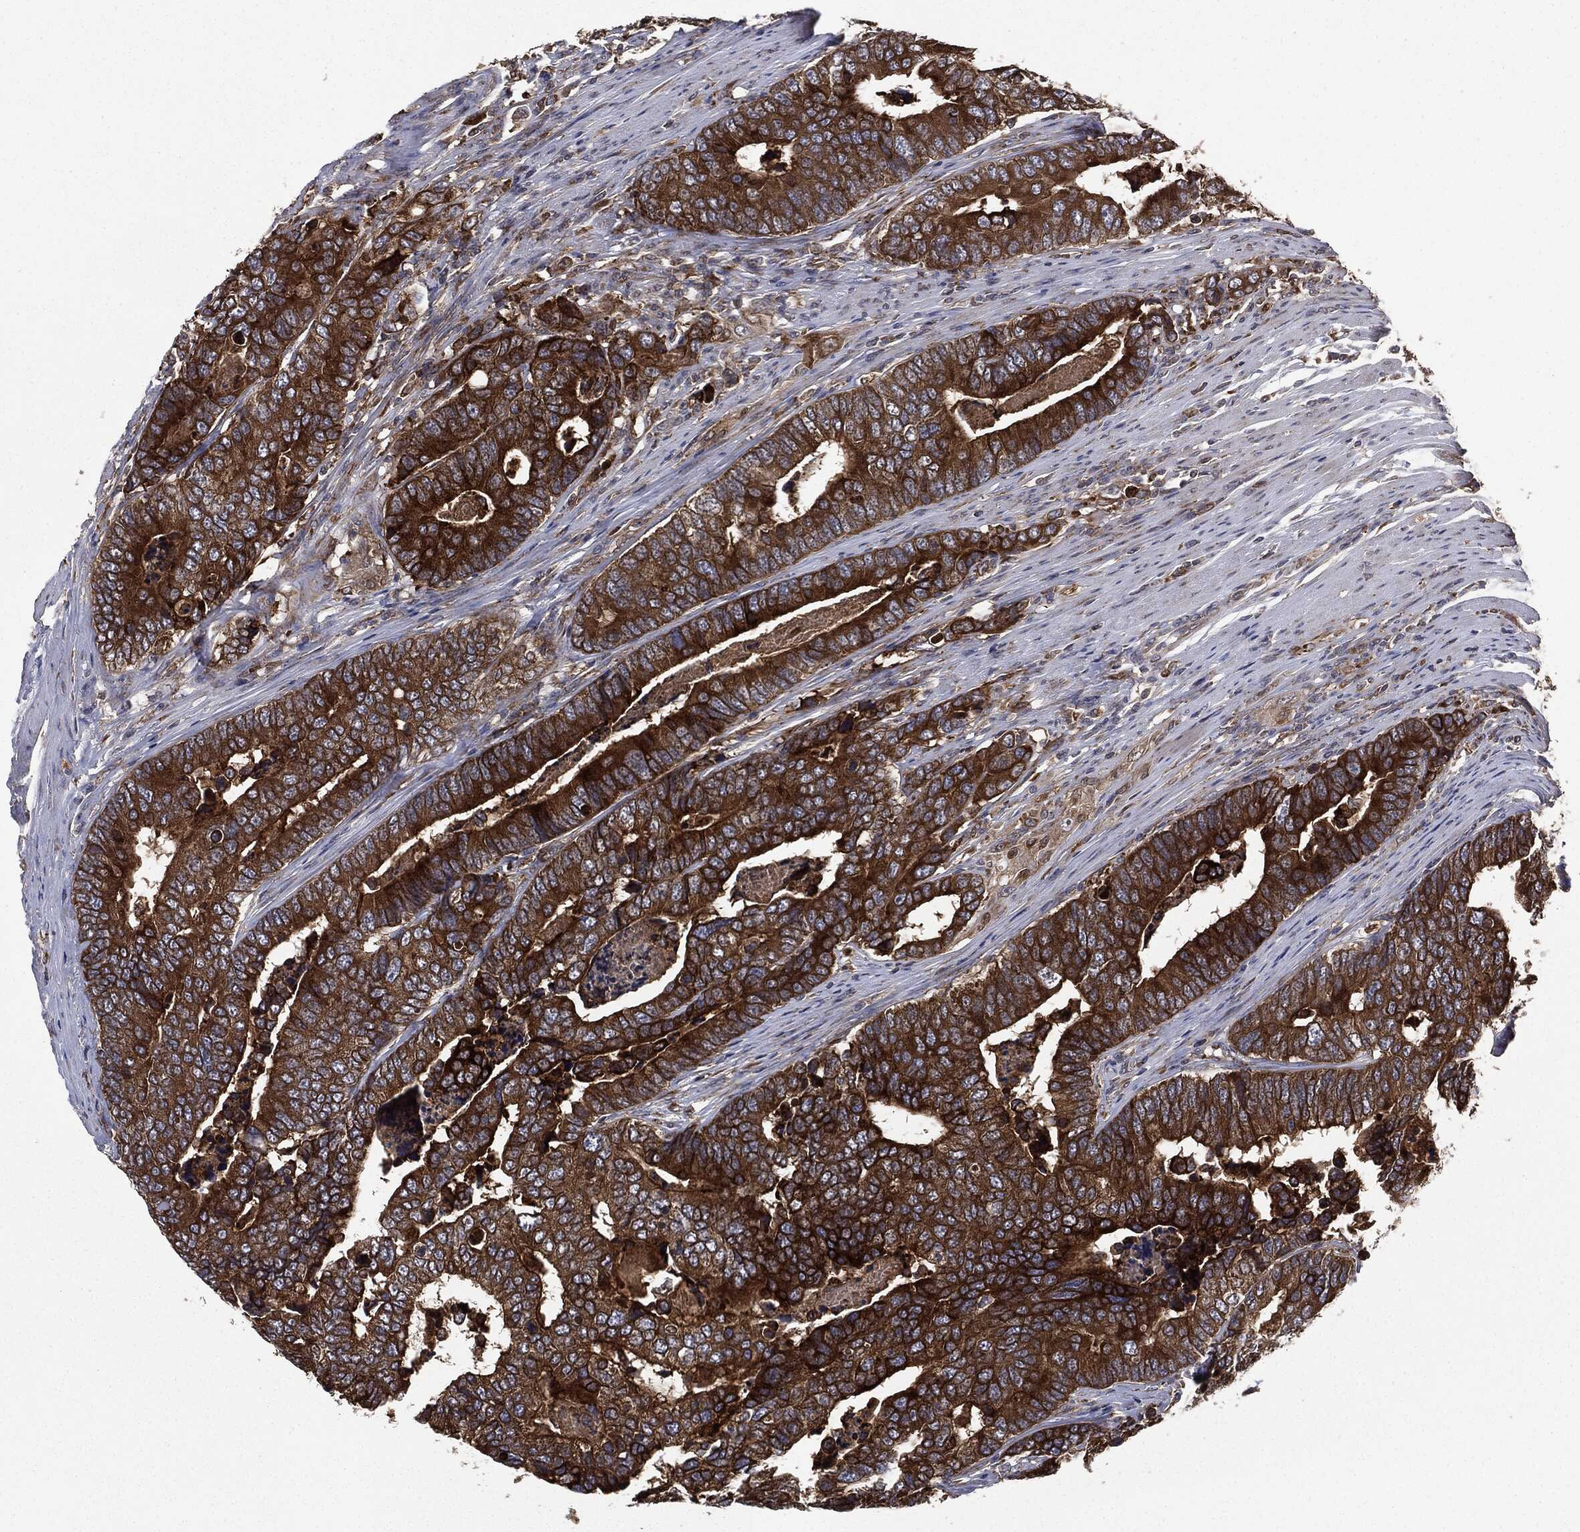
{"staining": {"intensity": "strong", "quantity": ">75%", "location": "cytoplasmic/membranous"}, "tissue": "colorectal cancer", "cell_type": "Tumor cells", "image_type": "cancer", "snomed": [{"axis": "morphology", "description": "Adenocarcinoma, NOS"}, {"axis": "topography", "description": "Colon"}], "caption": "Adenocarcinoma (colorectal) stained with immunohistochemistry reveals strong cytoplasmic/membranous expression in approximately >75% of tumor cells.", "gene": "PLOD3", "patient": {"sex": "female", "age": 72}}